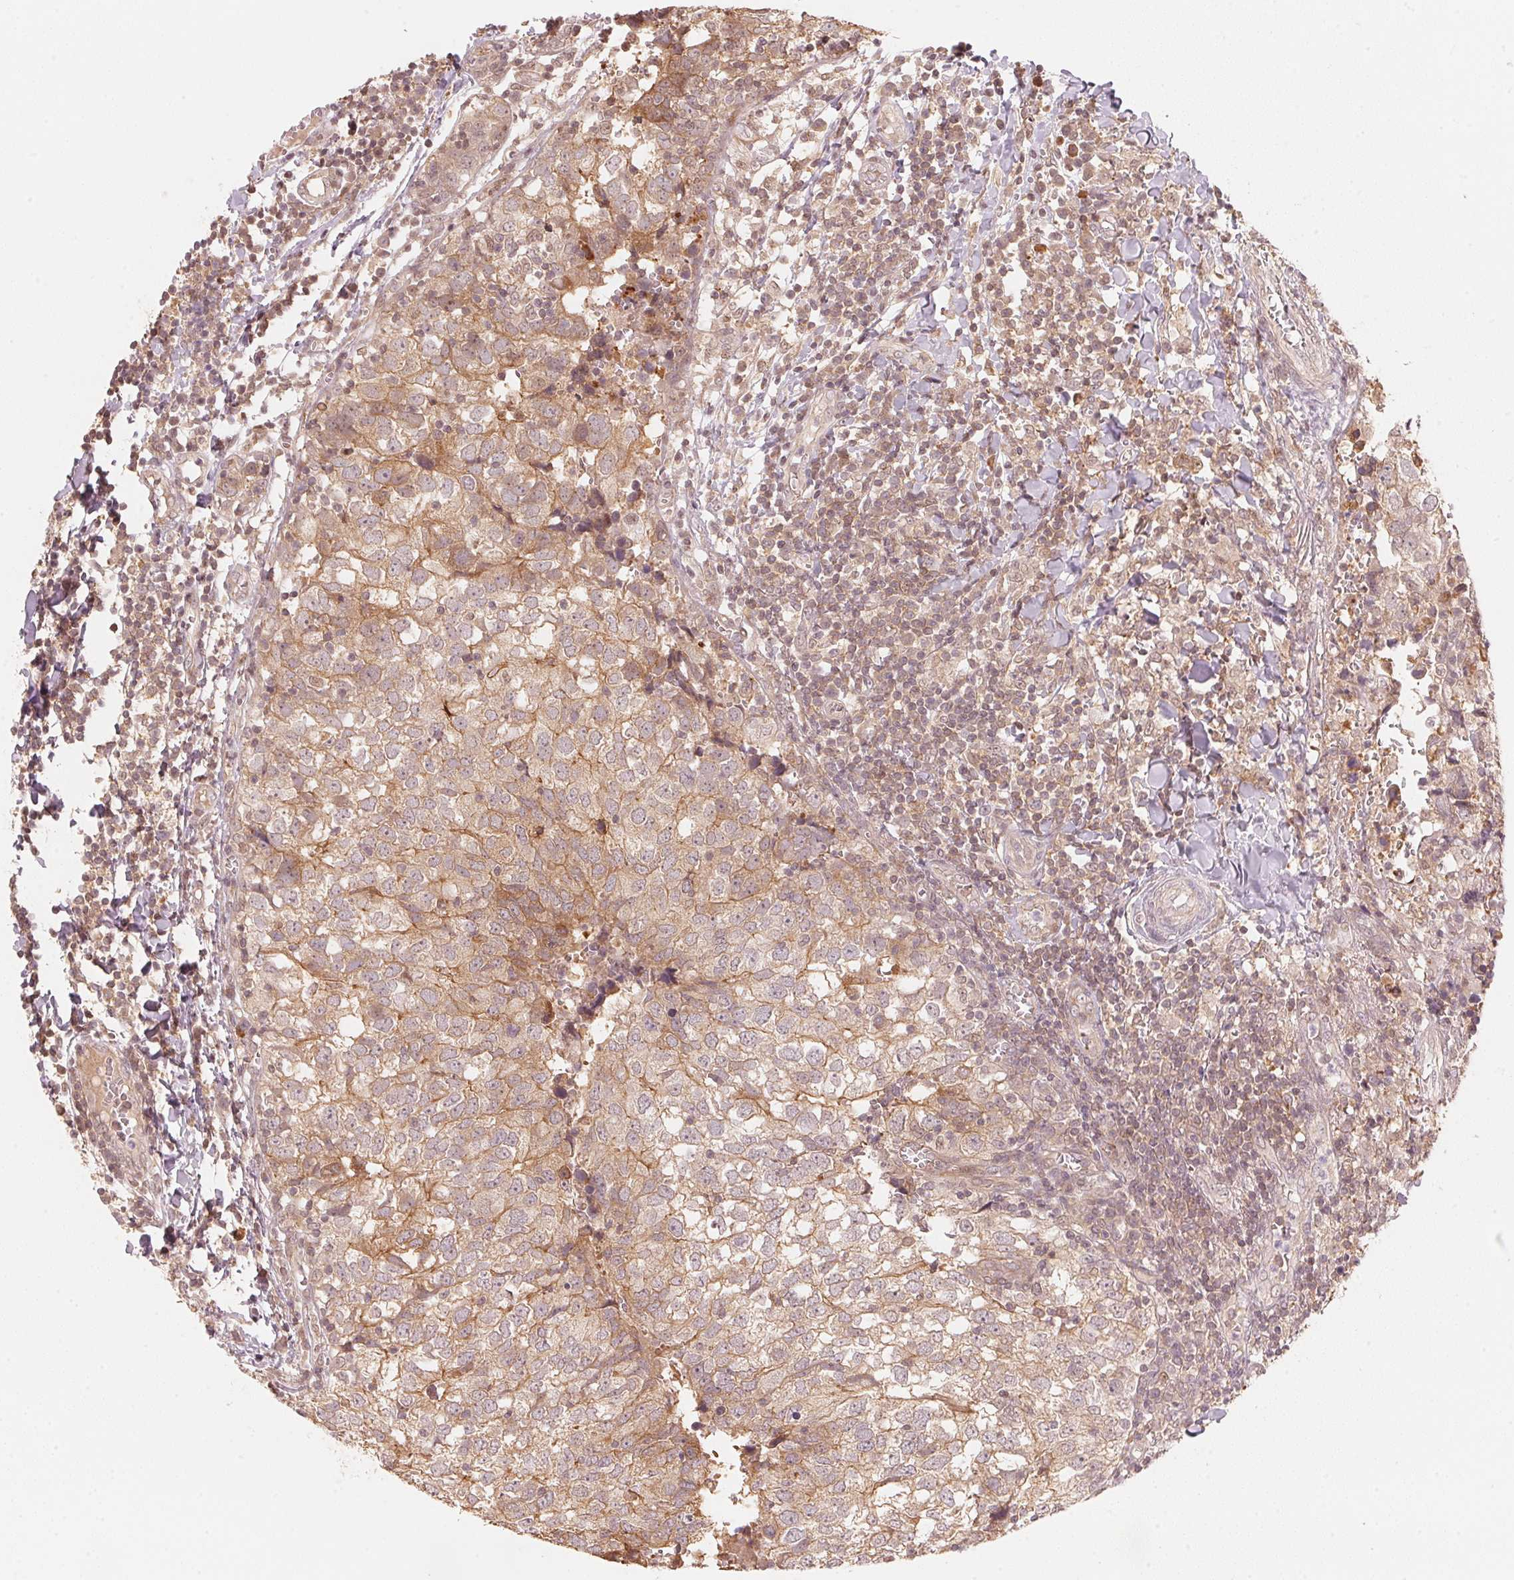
{"staining": {"intensity": "weak", "quantity": "25%-75%", "location": "cytoplasmic/membranous"}, "tissue": "breast cancer", "cell_type": "Tumor cells", "image_type": "cancer", "snomed": [{"axis": "morphology", "description": "Duct carcinoma"}, {"axis": "topography", "description": "Breast"}], "caption": "Breast invasive ductal carcinoma tissue displays weak cytoplasmic/membranous positivity in about 25%-75% of tumor cells, visualized by immunohistochemistry.", "gene": "PRKN", "patient": {"sex": "female", "age": 30}}